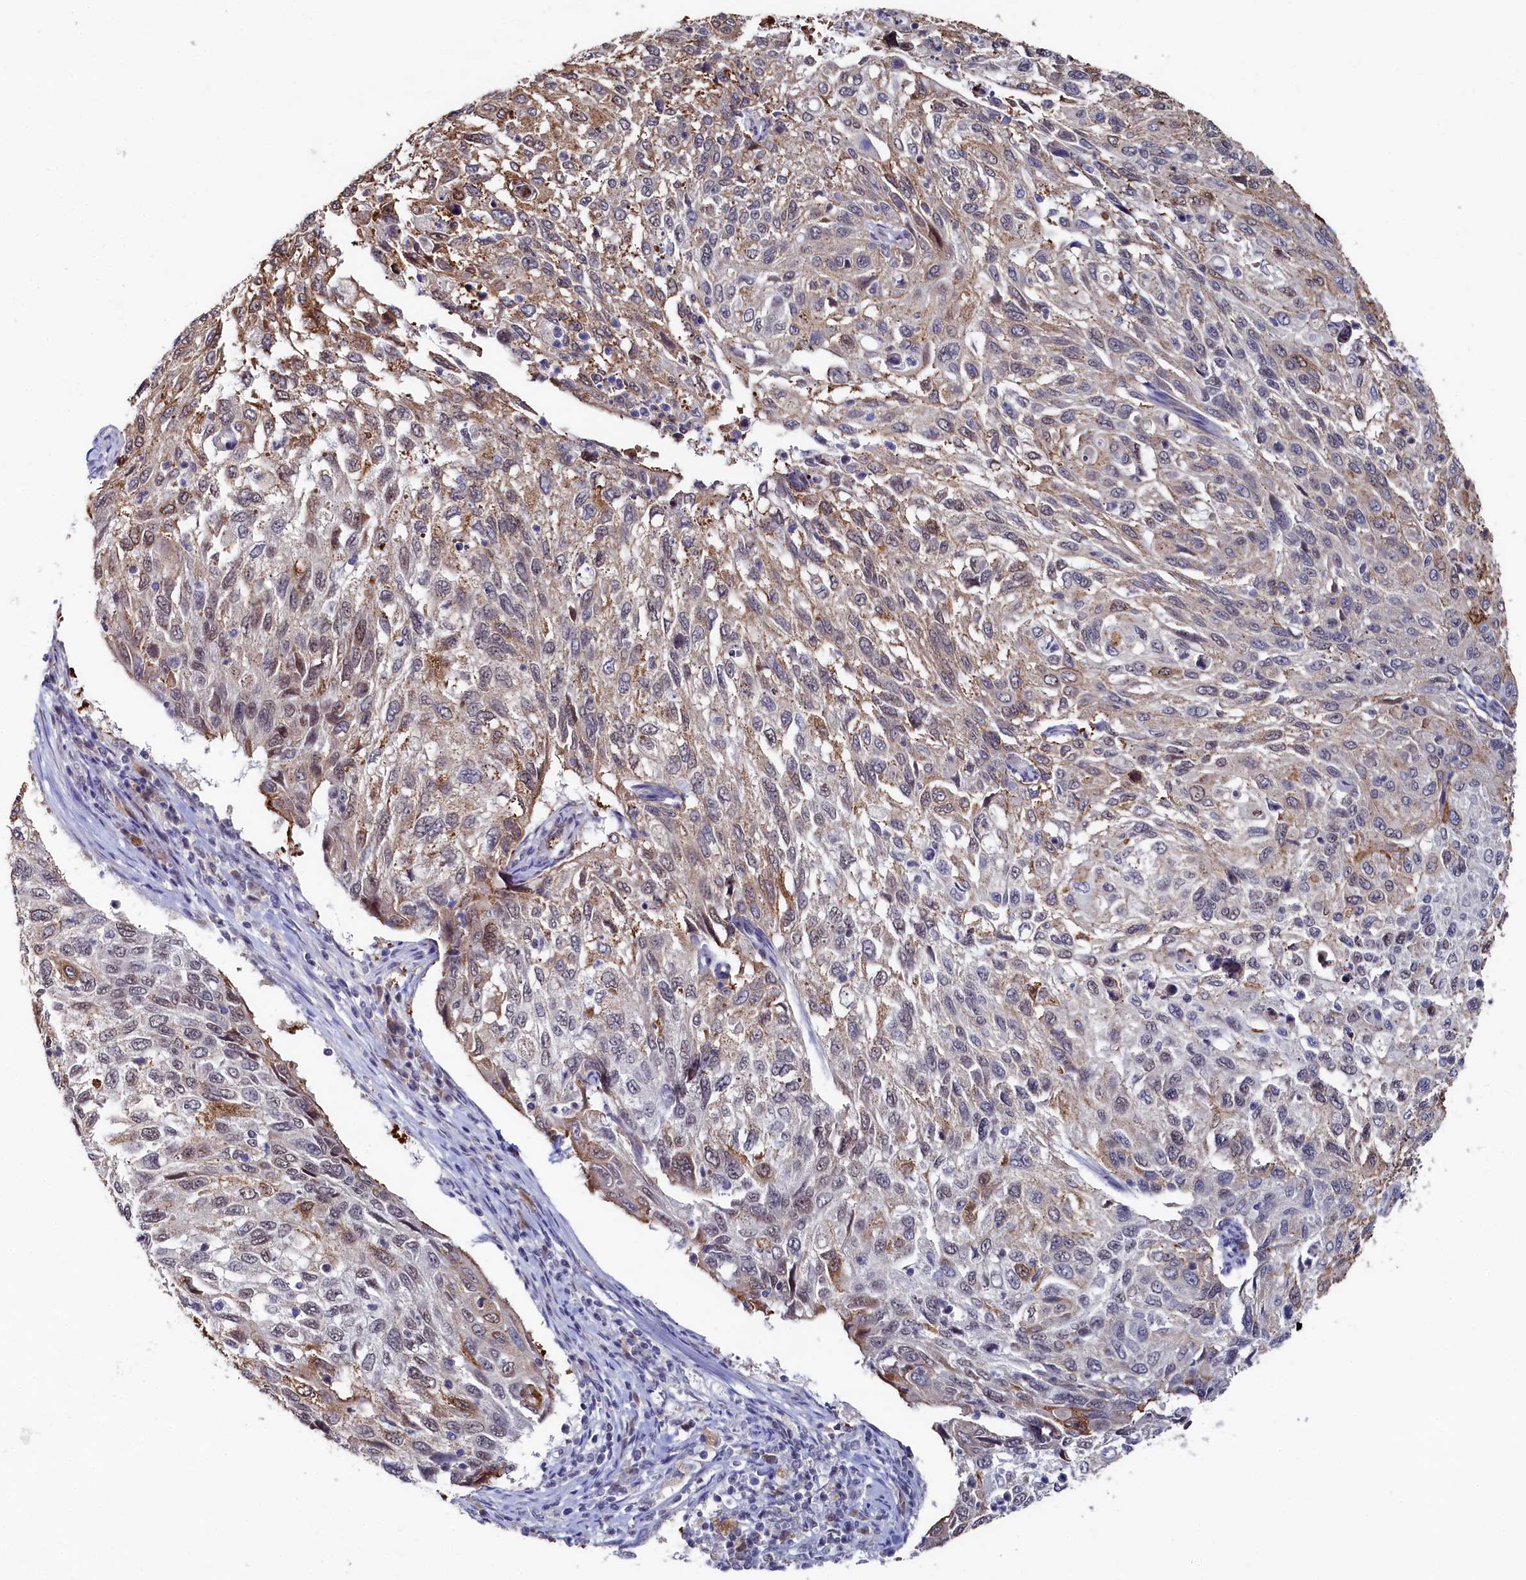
{"staining": {"intensity": "moderate", "quantity": "<25%", "location": "cytoplasmic/membranous"}, "tissue": "cervical cancer", "cell_type": "Tumor cells", "image_type": "cancer", "snomed": [{"axis": "morphology", "description": "Squamous cell carcinoma, NOS"}, {"axis": "topography", "description": "Cervix"}], "caption": "DAB (3,3'-diaminobenzidine) immunohistochemical staining of cervical cancer (squamous cell carcinoma) displays moderate cytoplasmic/membranous protein positivity in approximately <25% of tumor cells.", "gene": "TIGD4", "patient": {"sex": "female", "age": 70}}